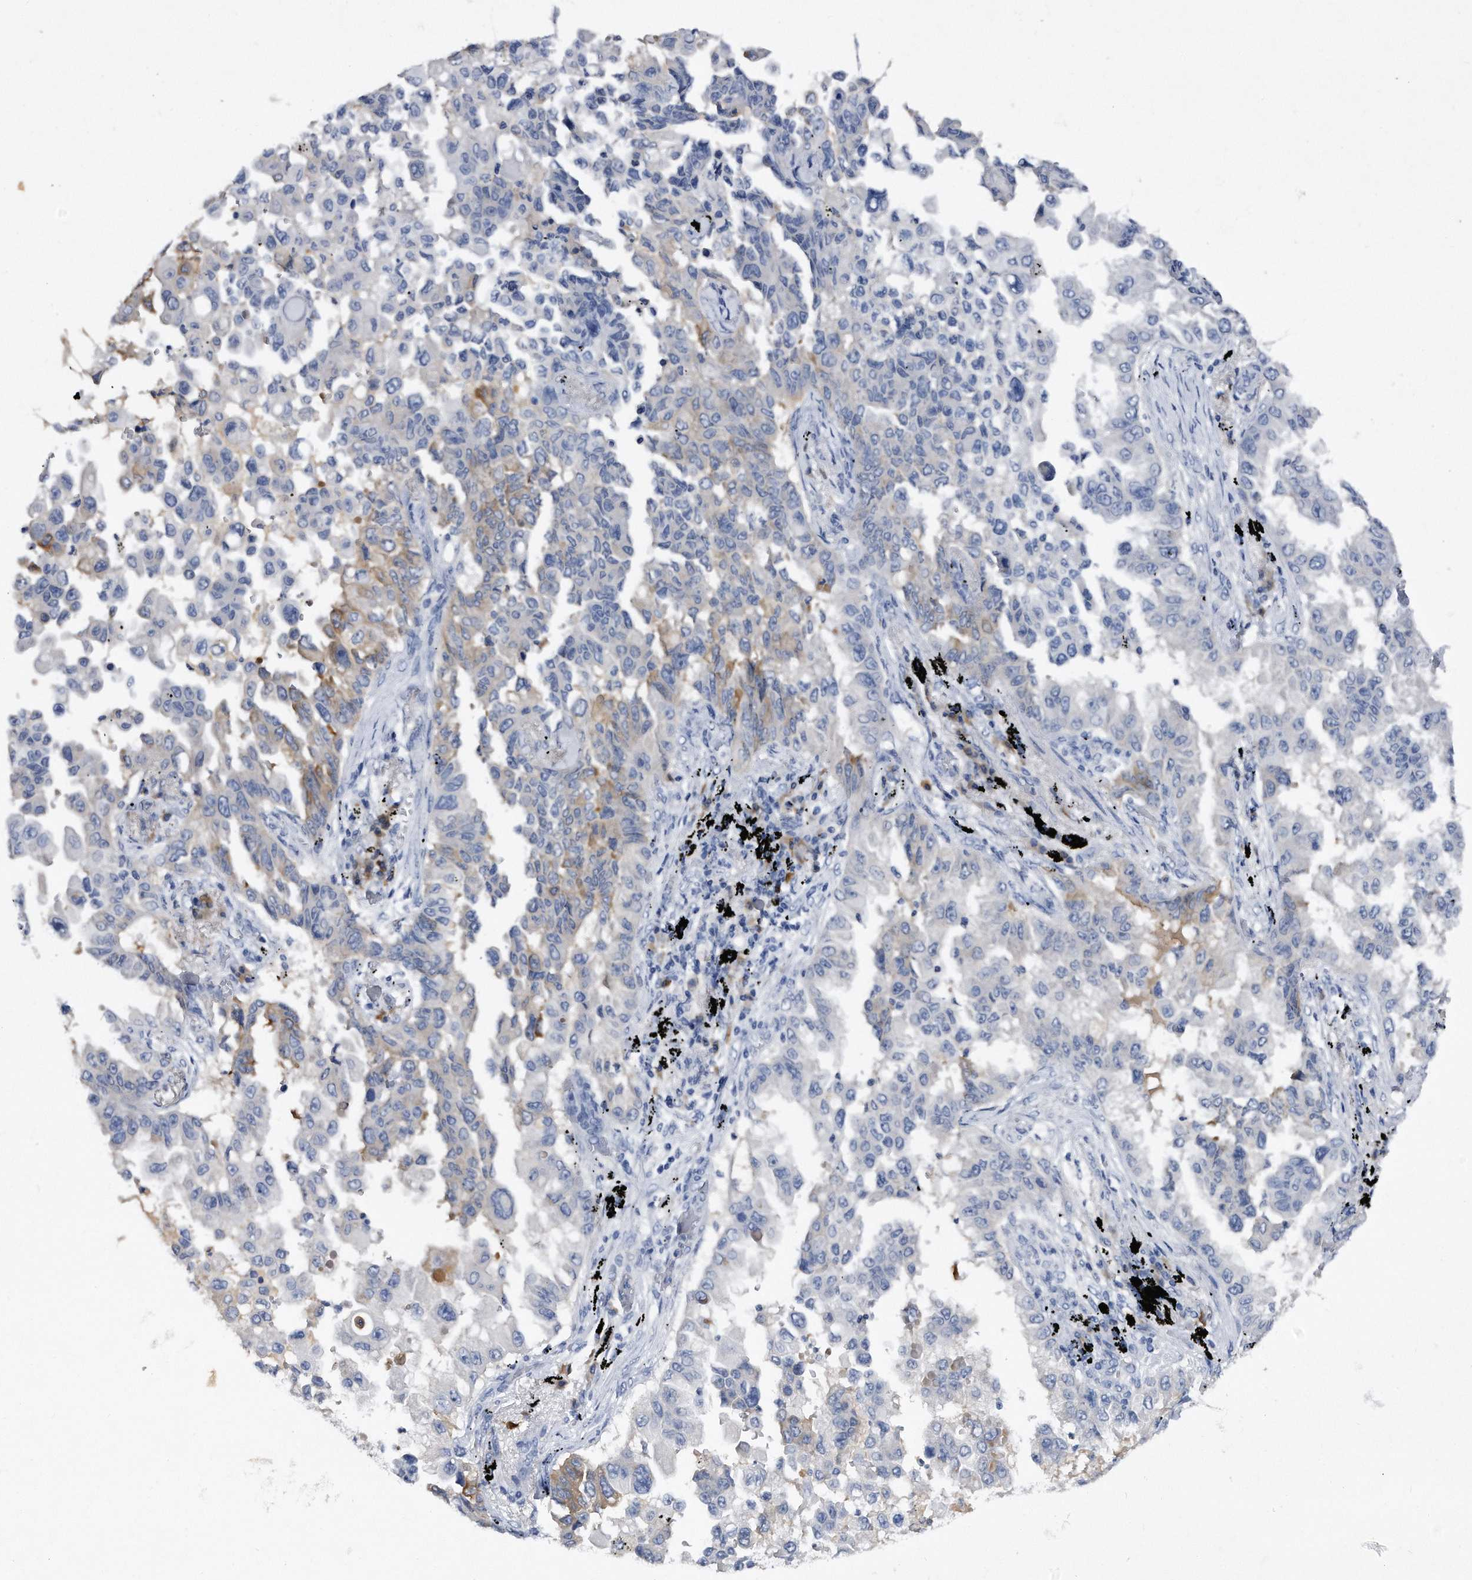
{"staining": {"intensity": "weak", "quantity": "<25%", "location": "cytoplasmic/membranous"}, "tissue": "lung cancer", "cell_type": "Tumor cells", "image_type": "cancer", "snomed": [{"axis": "morphology", "description": "Adenocarcinoma, NOS"}, {"axis": "topography", "description": "Lung"}], "caption": "An image of lung cancer stained for a protein shows no brown staining in tumor cells.", "gene": "ASNS", "patient": {"sex": "female", "age": 67}}